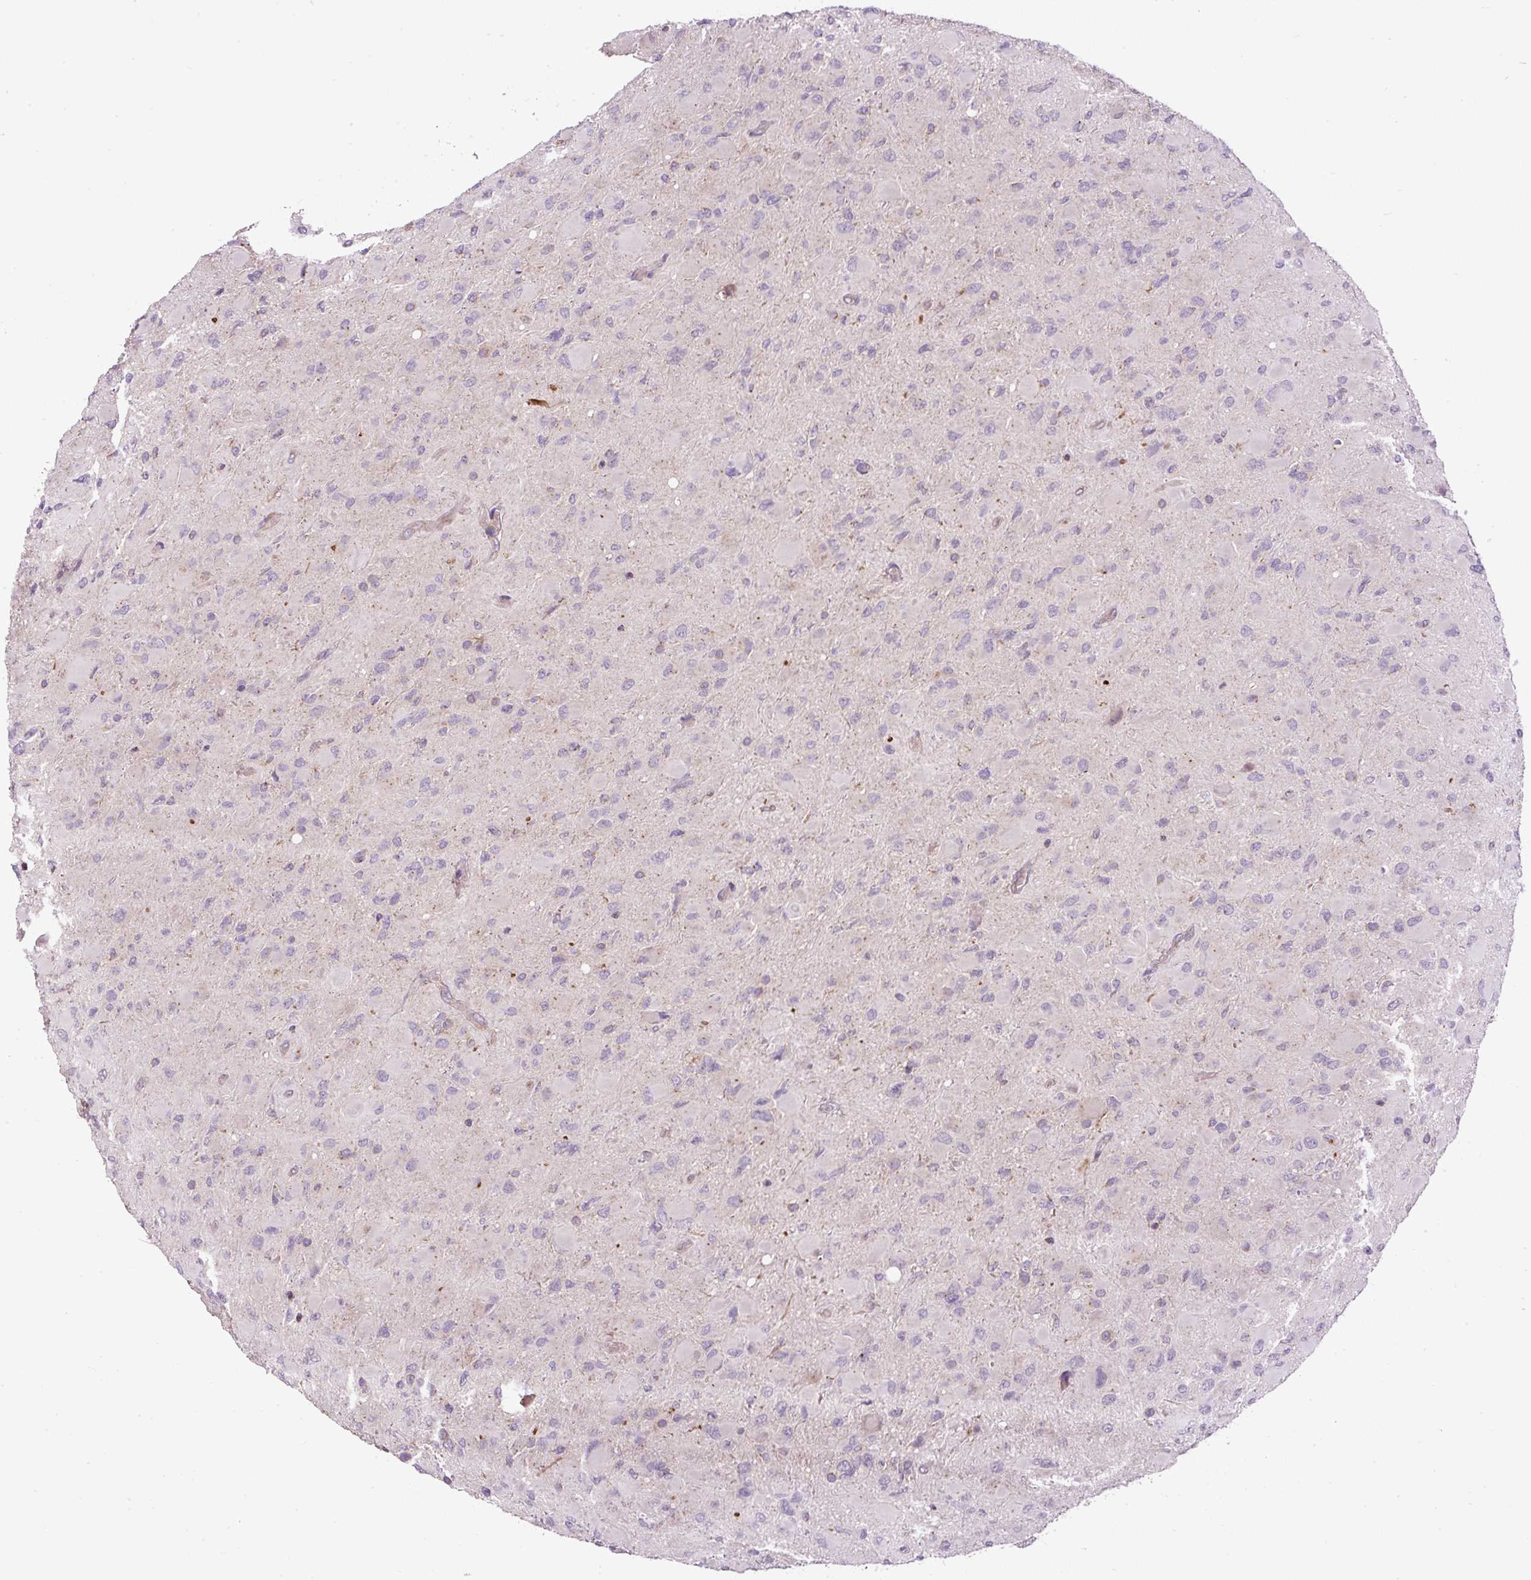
{"staining": {"intensity": "negative", "quantity": "none", "location": "none"}, "tissue": "glioma", "cell_type": "Tumor cells", "image_type": "cancer", "snomed": [{"axis": "morphology", "description": "Glioma, malignant, High grade"}, {"axis": "topography", "description": "Cerebral cortex"}], "caption": "Immunohistochemical staining of human glioma demonstrates no significant expression in tumor cells.", "gene": "ZNF547", "patient": {"sex": "female", "age": 36}}